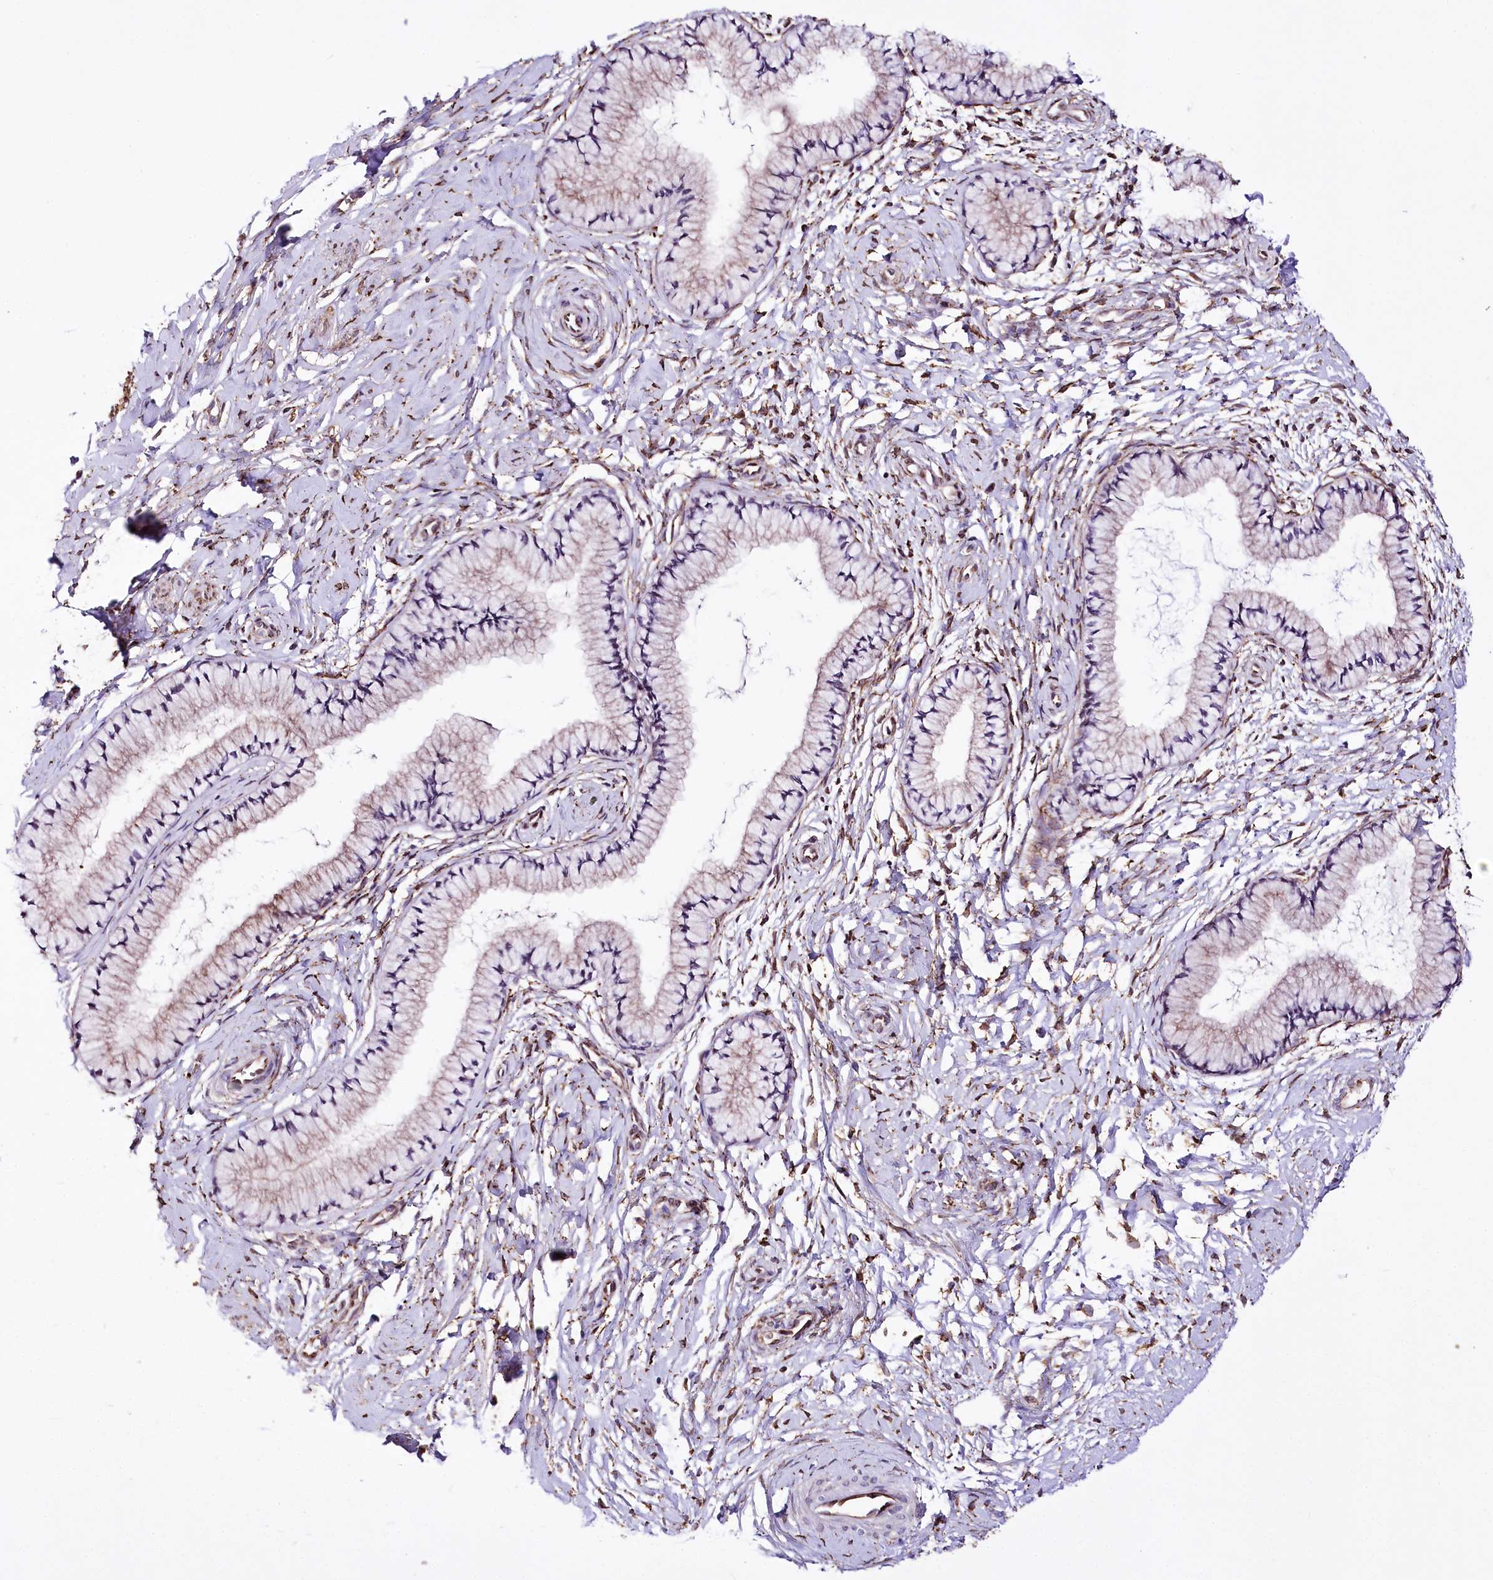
{"staining": {"intensity": "negative", "quantity": "none", "location": "none"}, "tissue": "cervix", "cell_type": "Glandular cells", "image_type": "normal", "snomed": [{"axis": "morphology", "description": "Normal tissue, NOS"}, {"axis": "topography", "description": "Cervix"}], "caption": "Protein analysis of normal cervix exhibits no significant positivity in glandular cells. (DAB immunohistochemistry (IHC) with hematoxylin counter stain).", "gene": "WWC1", "patient": {"sex": "female", "age": 33}}